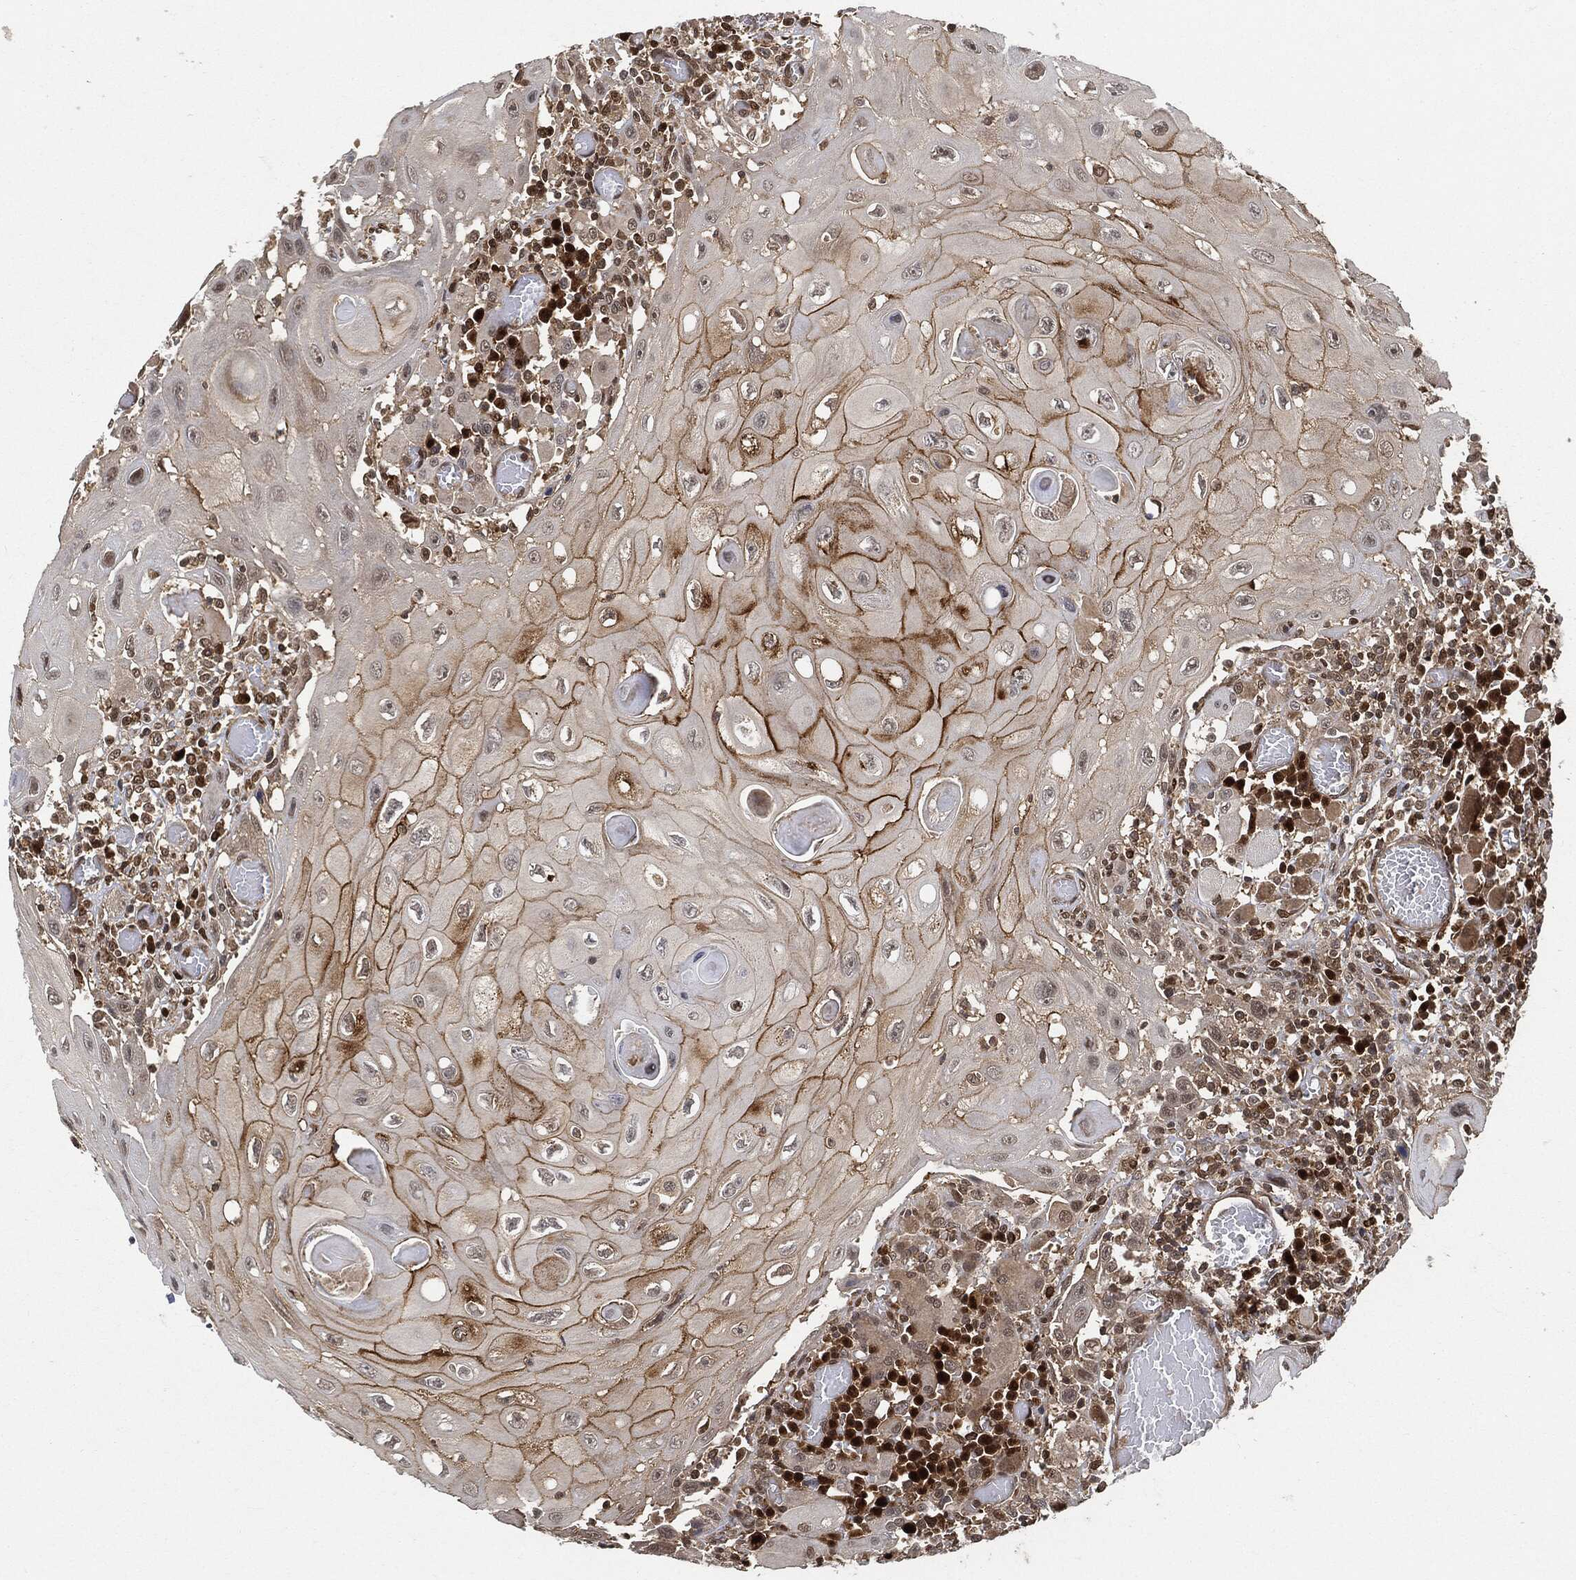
{"staining": {"intensity": "strong", "quantity": "<25%", "location": "cytoplasmic/membranous"}, "tissue": "head and neck cancer", "cell_type": "Tumor cells", "image_type": "cancer", "snomed": [{"axis": "morphology", "description": "Normal tissue, NOS"}, {"axis": "morphology", "description": "Squamous cell carcinoma, NOS"}, {"axis": "topography", "description": "Oral tissue"}, {"axis": "topography", "description": "Head-Neck"}], "caption": "IHC of head and neck squamous cell carcinoma demonstrates medium levels of strong cytoplasmic/membranous positivity in approximately <25% of tumor cells. Nuclei are stained in blue.", "gene": "CUTA", "patient": {"sex": "male", "age": 71}}